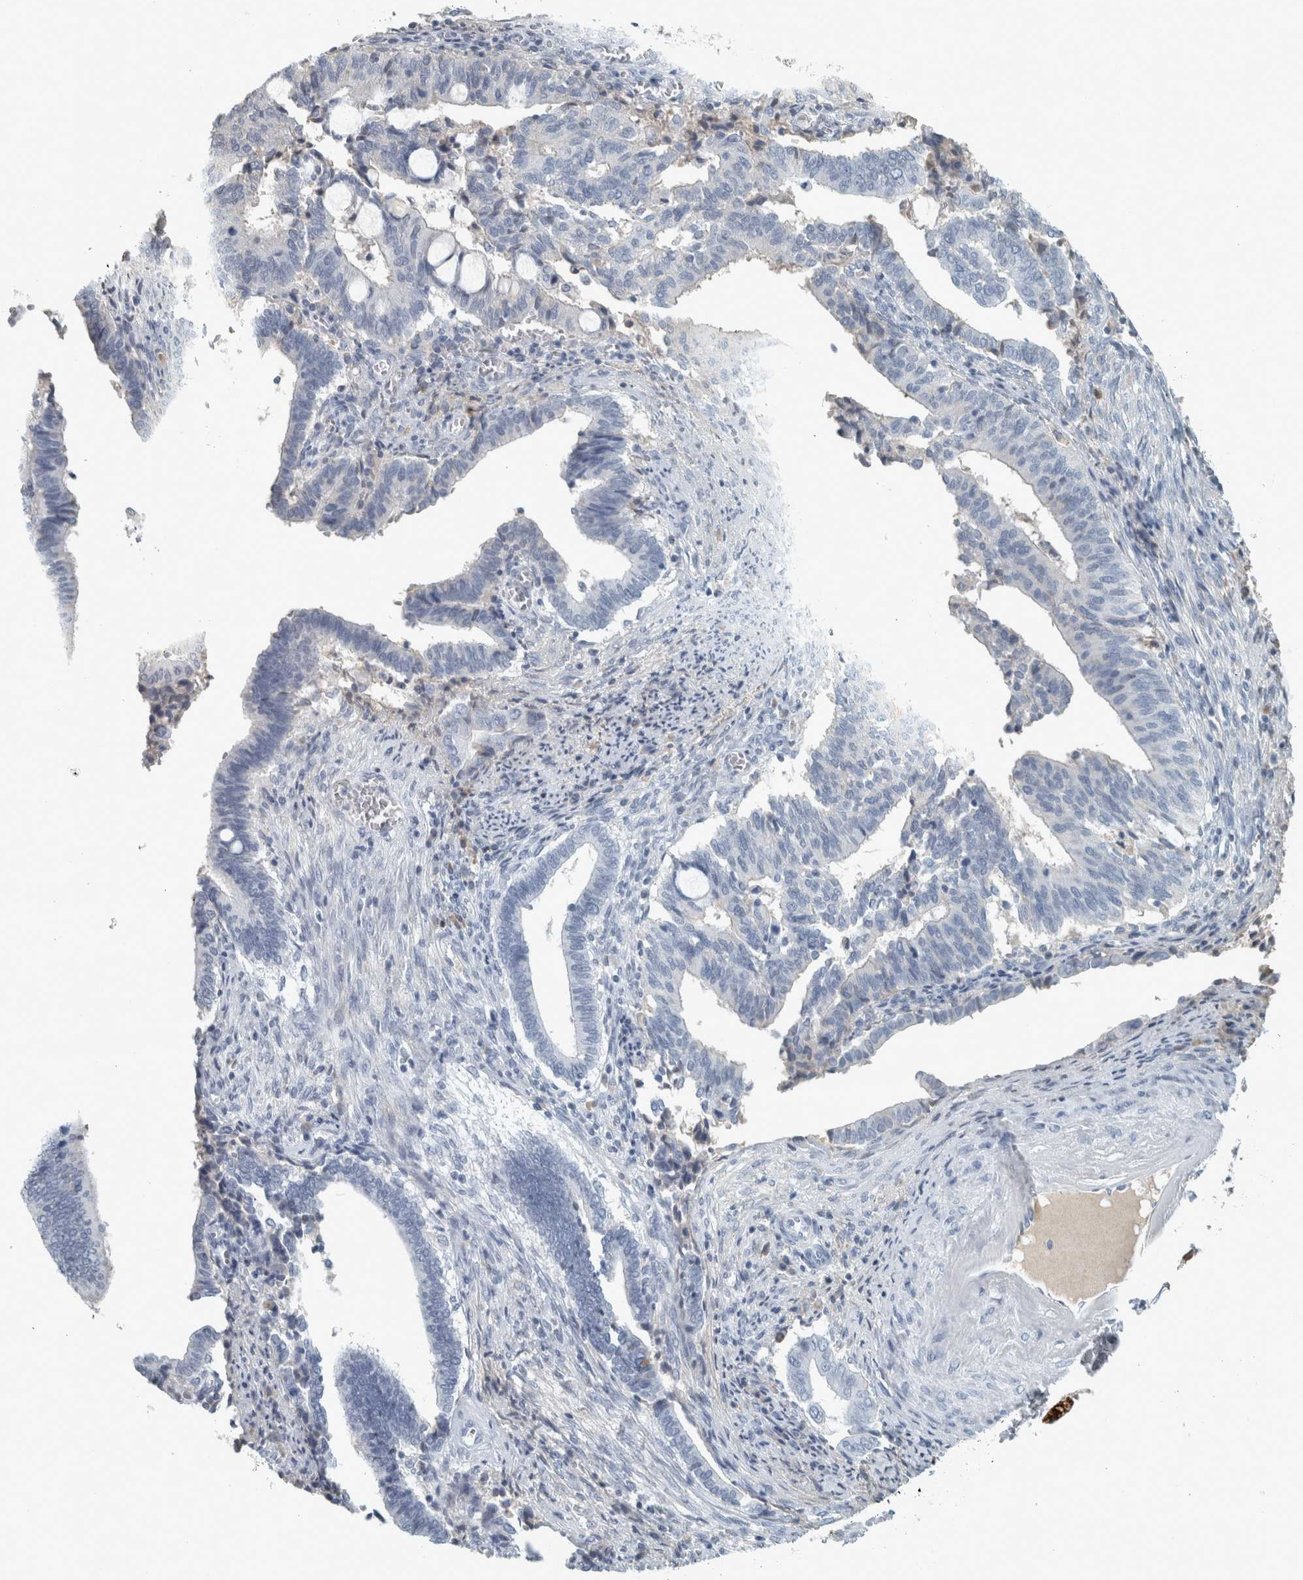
{"staining": {"intensity": "negative", "quantity": "none", "location": "none"}, "tissue": "cervical cancer", "cell_type": "Tumor cells", "image_type": "cancer", "snomed": [{"axis": "morphology", "description": "Adenocarcinoma, NOS"}, {"axis": "topography", "description": "Cervix"}], "caption": "IHC of cervical cancer (adenocarcinoma) shows no positivity in tumor cells.", "gene": "CHL1", "patient": {"sex": "female", "age": 44}}